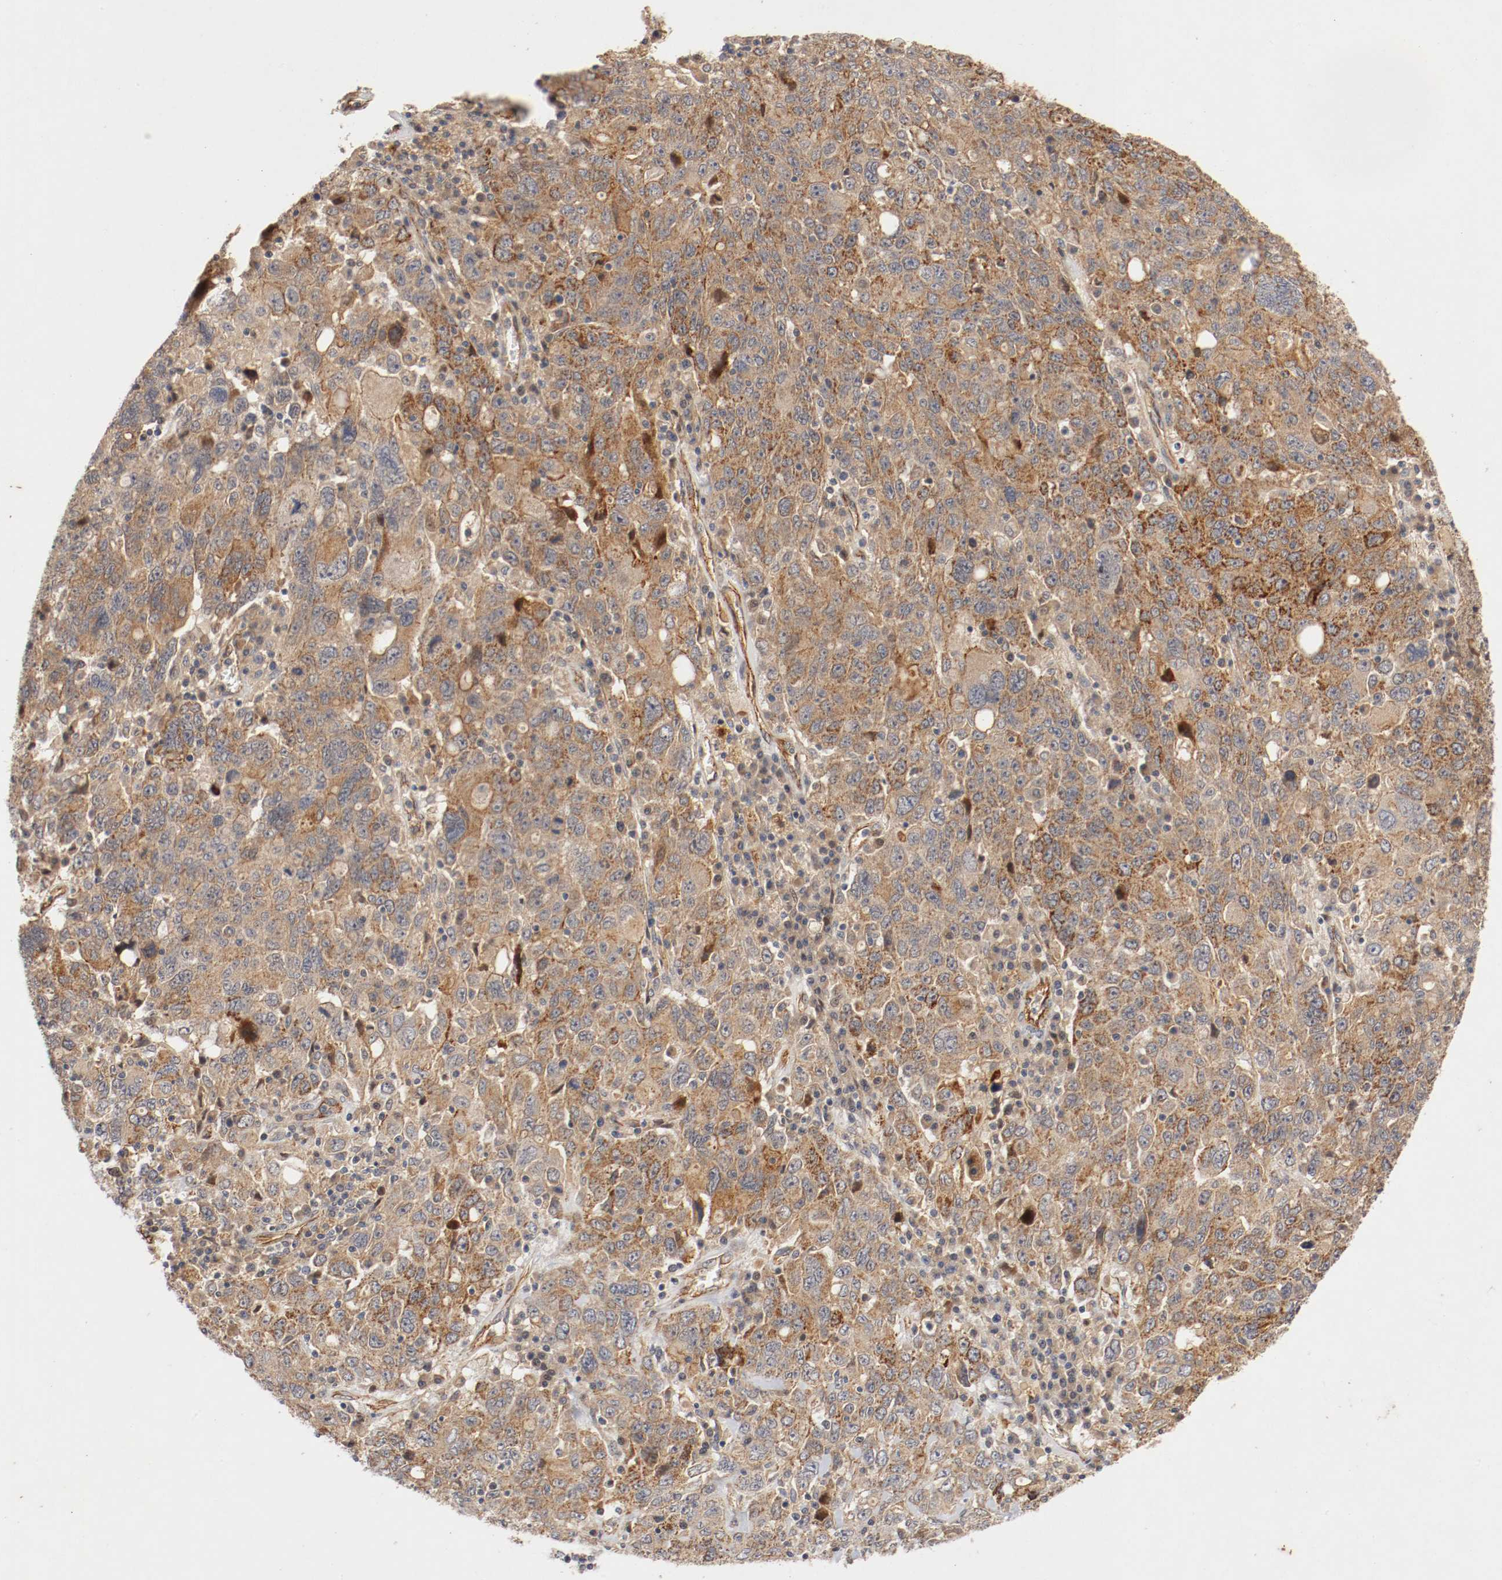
{"staining": {"intensity": "moderate", "quantity": ">75%", "location": "cytoplasmic/membranous"}, "tissue": "ovarian cancer", "cell_type": "Tumor cells", "image_type": "cancer", "snomed": [{"axis": "morphology", "description": "Carcinoma, endometroid"}, {"axis": "topography", "description": "Ovary"}], "caption": "A medium amount of moderate cytoplasmic/membranous expression is appreciated in approximately >75% of tumor cells in ovarian endometroid carcinoma tissue.", "gene": "TYK2", "patient": {"sex": "female", "age": 62}}